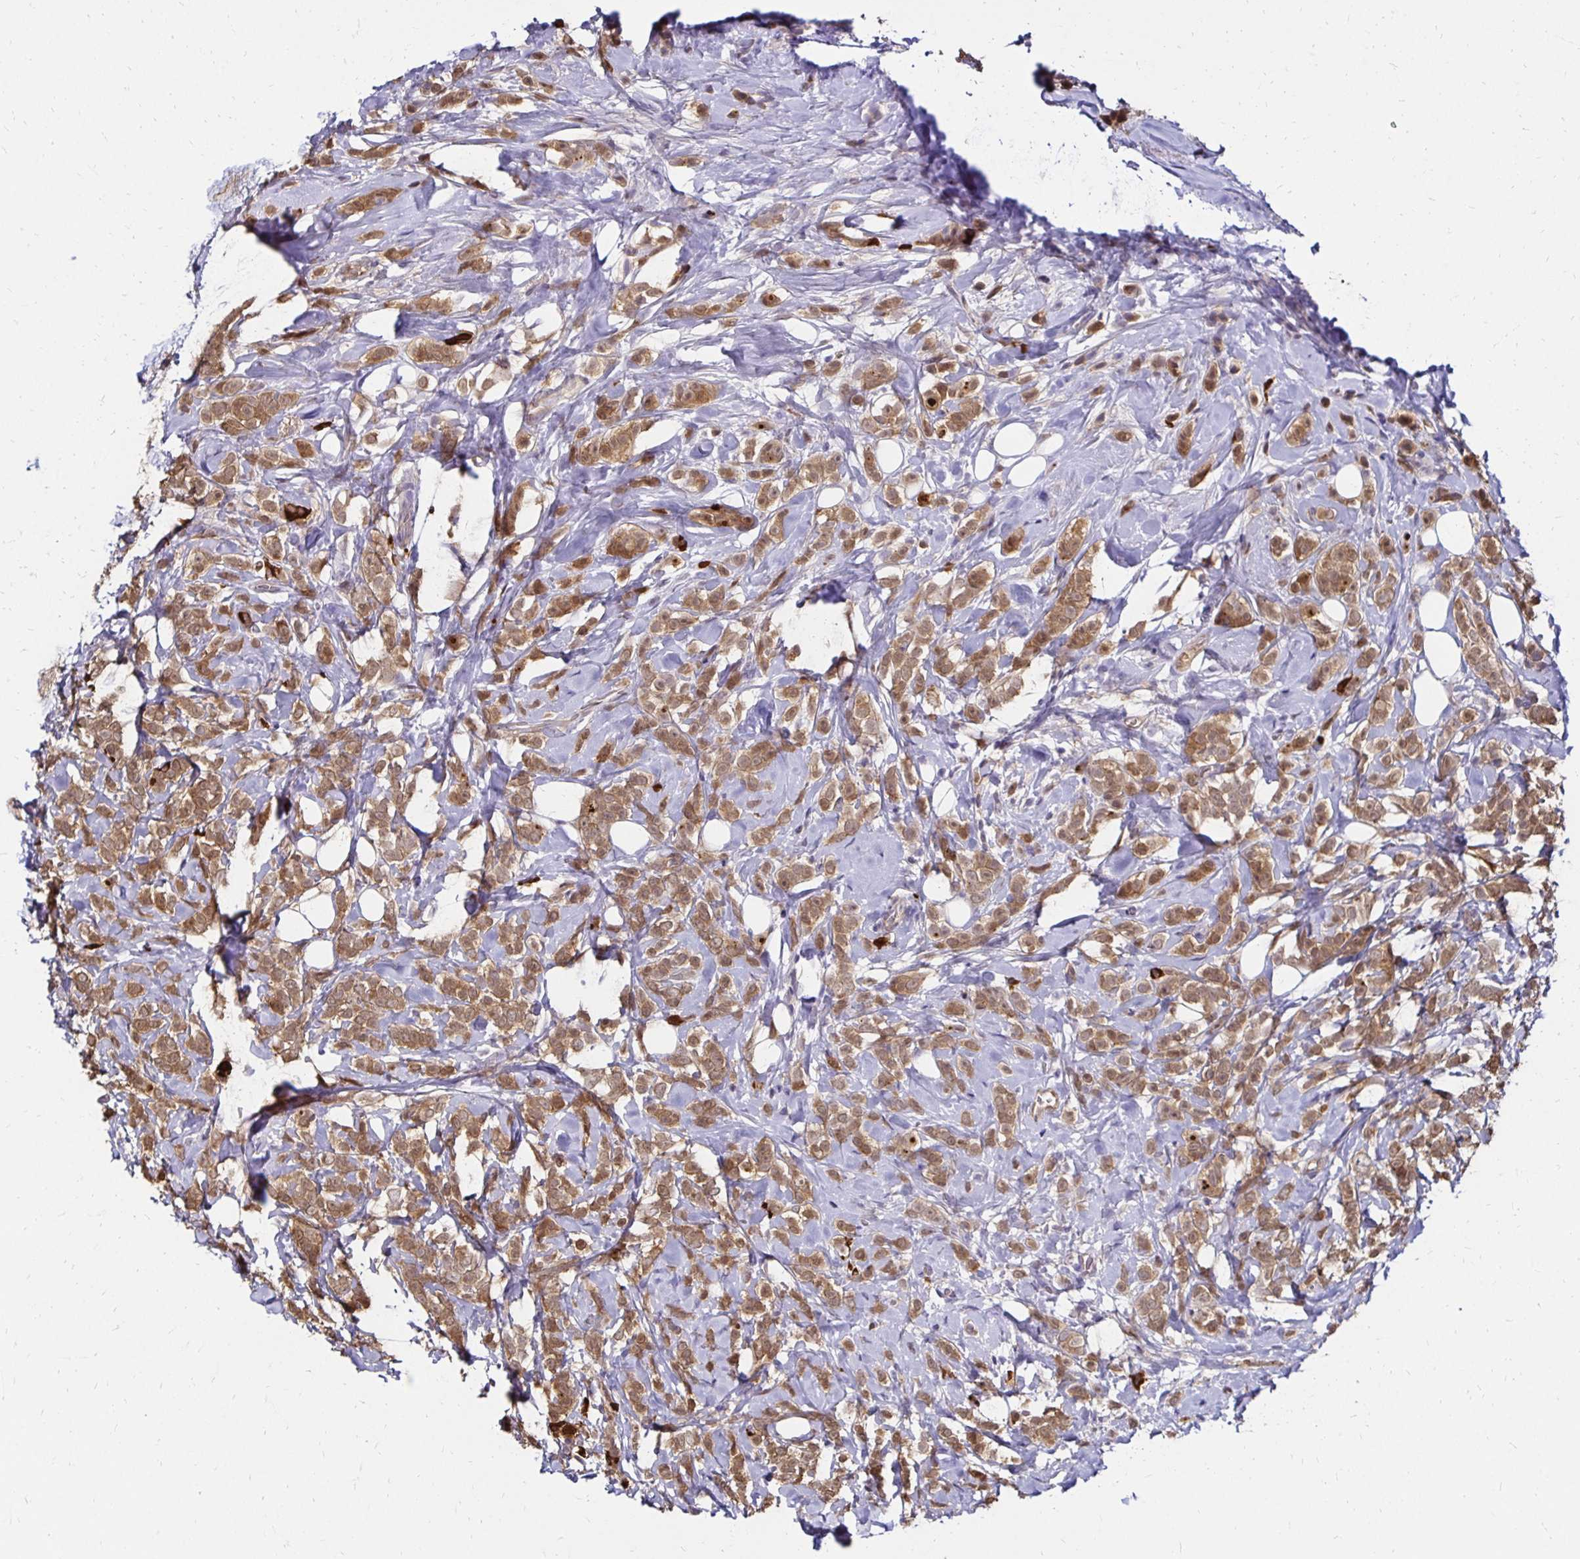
{"staining": {"intensity": "moderate", "quantity": ">75%", "location": "cytoplasmic/membranous,nuclear"}, "tissue": "breast cancer", "cell_type": "Tumor cells", "image_type": "cancer", "snomed": [{"axis": "morphology", "description": "Lobular carcinoma"}, {"axis": "topography", "description": "Breast"}], "caption": "A high-resolution micrograph shows immunohistochemistry (IHC) staining of breast cancer, which displays moderate cytoplasmic/membranous and nuclear staining in about >75% of tumor cells.", "gene": "TXN", "patient": {"sex": "female", "age": 49}}